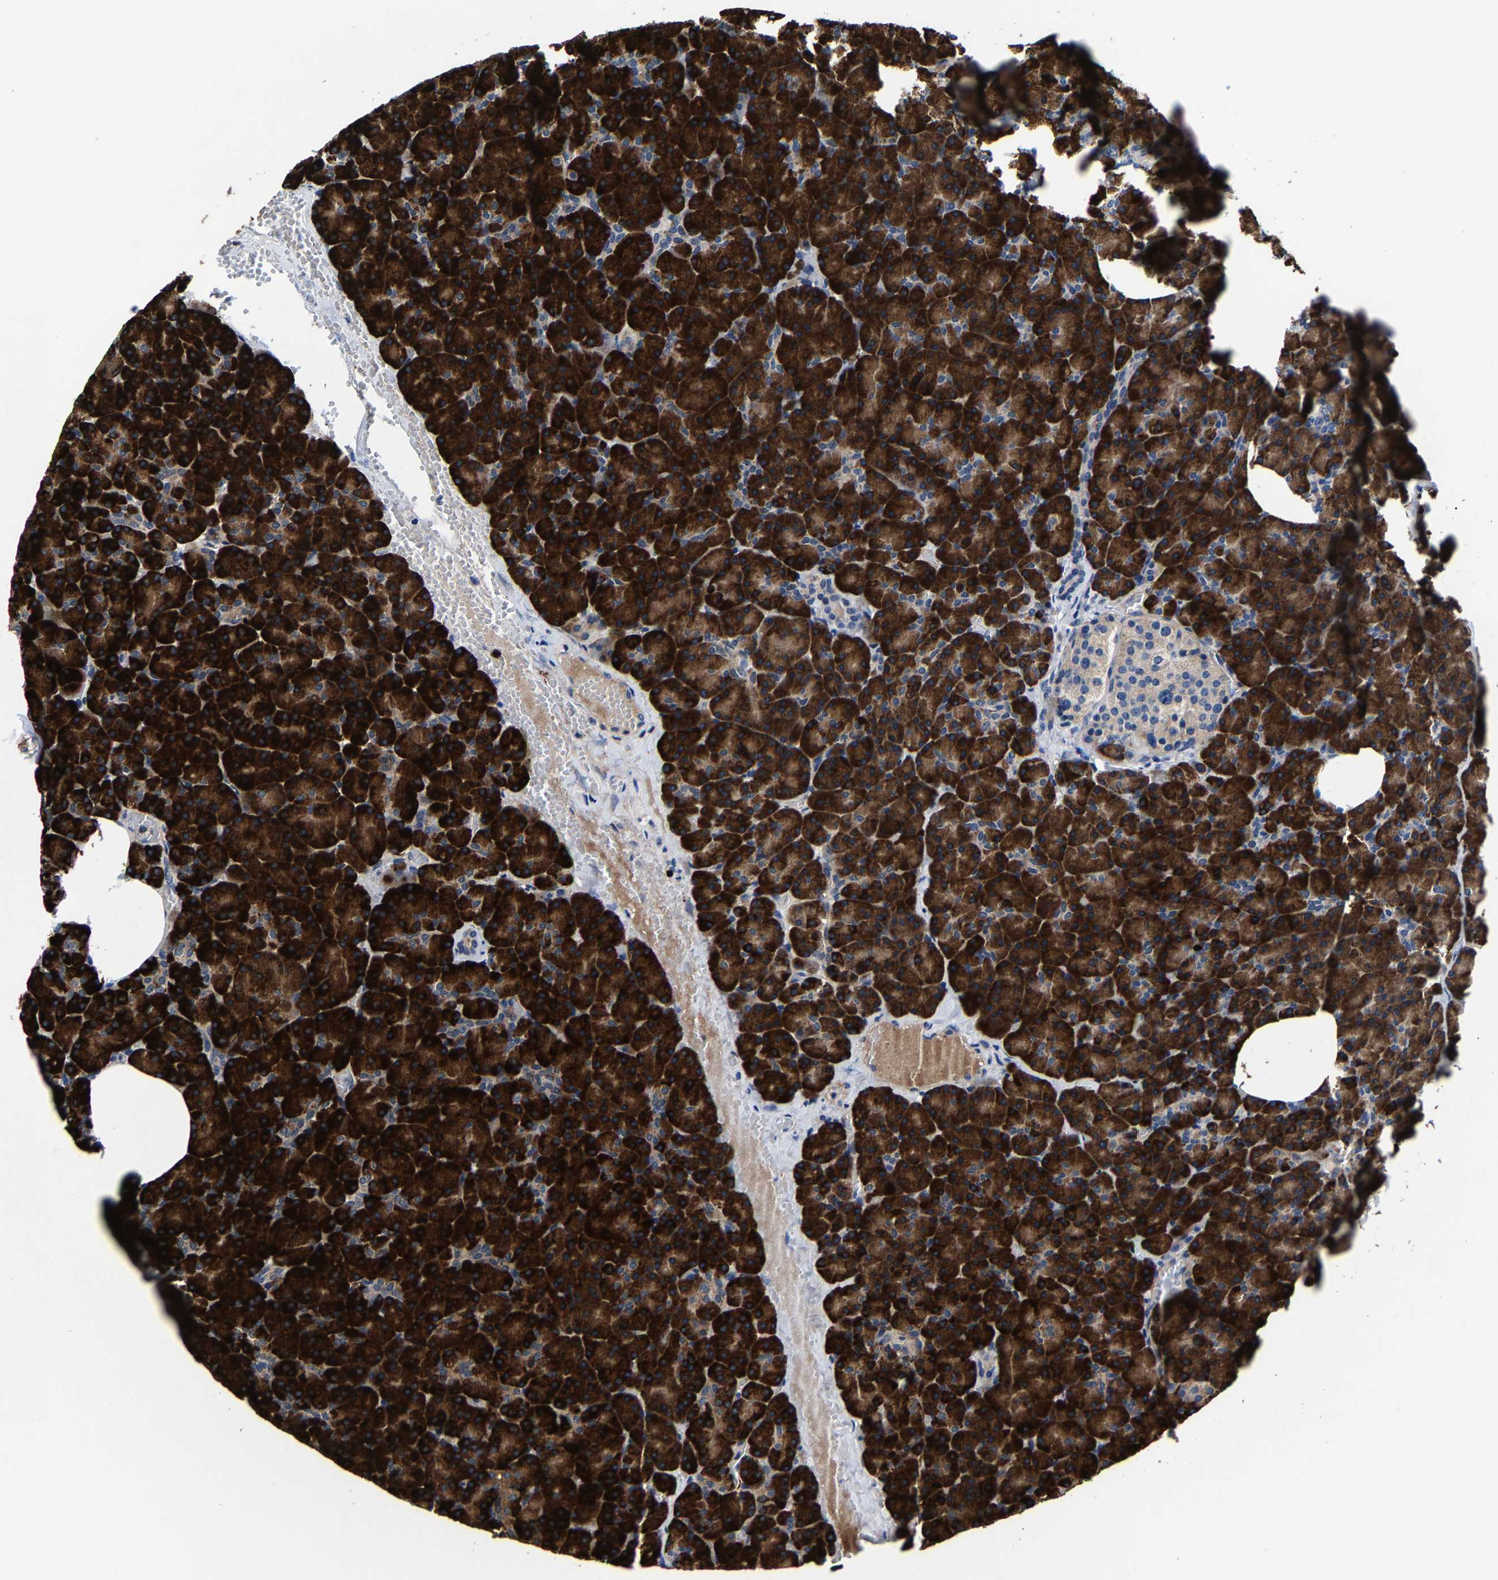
{"staining": {"intensity": "strong", "quantity": ">75%", "location": "cytoplasmic/membranous"}, "tissue": "pancreas", "cell_type": "Exocrine glandular cells", "image_type": "normal", "snomed": [{"axis": "morphology", "description": "Normal tissue, NOS"}, {"axis": "morphology", "description": "Carcinoid, malignant, NOS"}, {"axis": "topography", "description": "Pancreas"}], "caption": "Immunohistochemical staining of unremarkable pancreas exhibits strong cytoplasmic/membranous protein staining in about >75% of exocrine glandular cells. The staining was performed using DAB, with brown indicating positive protein expression. Nuclei are stained blue with hematoxylin.", "gene": "SLC12A2", "patient": {"sex": "female", "age": 35}}